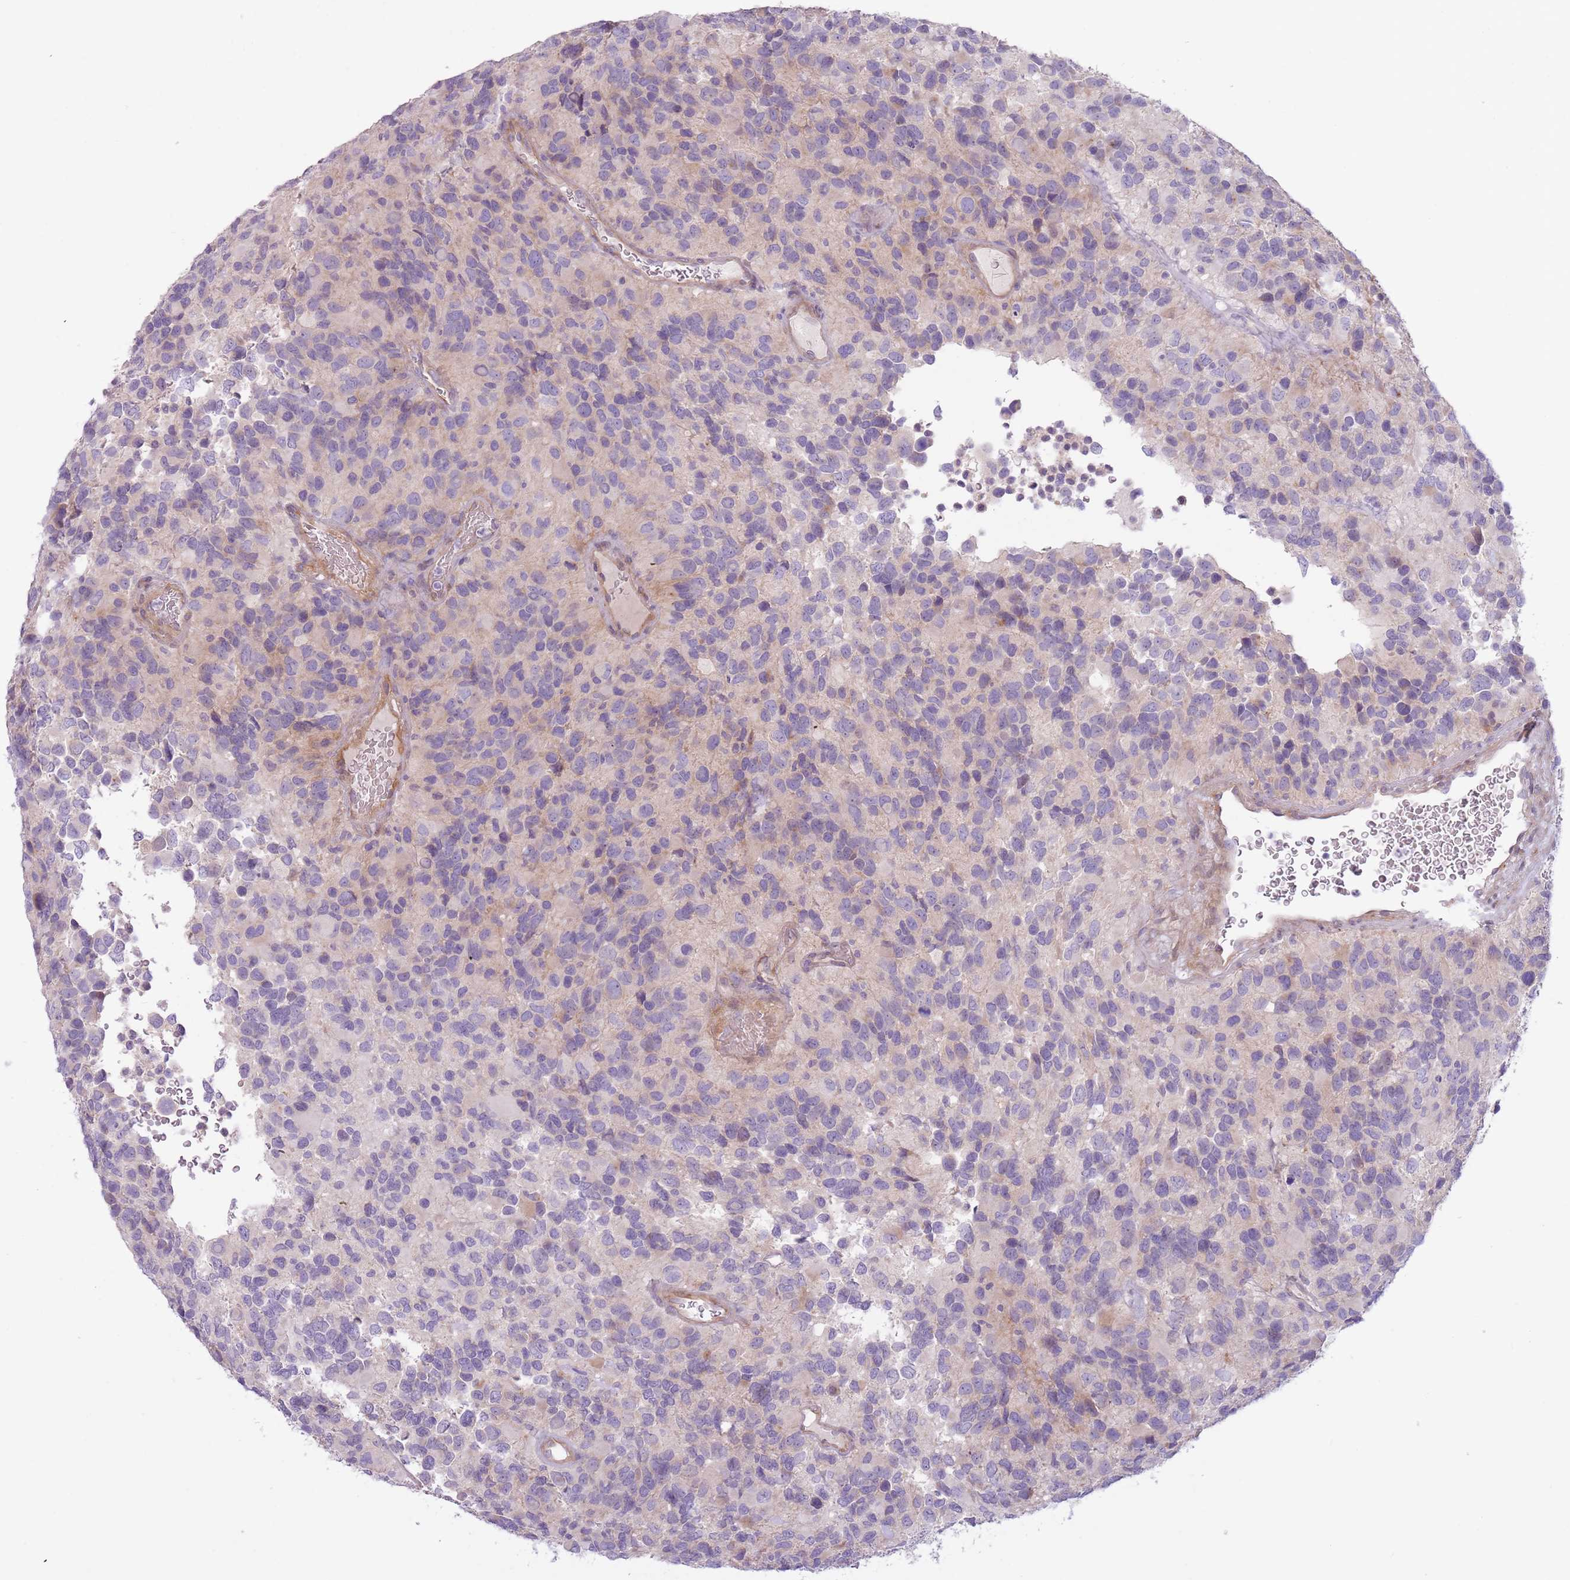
{"staining": {"intensity": "negative", "quantity": "none", "location": "none"}, "tissue": "glioma", "cell_type": "Tumor cells", "image_type": "cancer", "snomed": [{"axis": "morphology", "description": "Glioma, malignant, High grade"}, {"axis": "topography", "description": "Brain"}], "caption": "Immunohistochemistry (IHC) histopathology image of neoplastic tissue: human high-grade glioma (malignant) stained with DAB displays no significant protein positivity in tumor cells.", "gene": "MRO", "patient": {"sex": "male", "age": 77}}